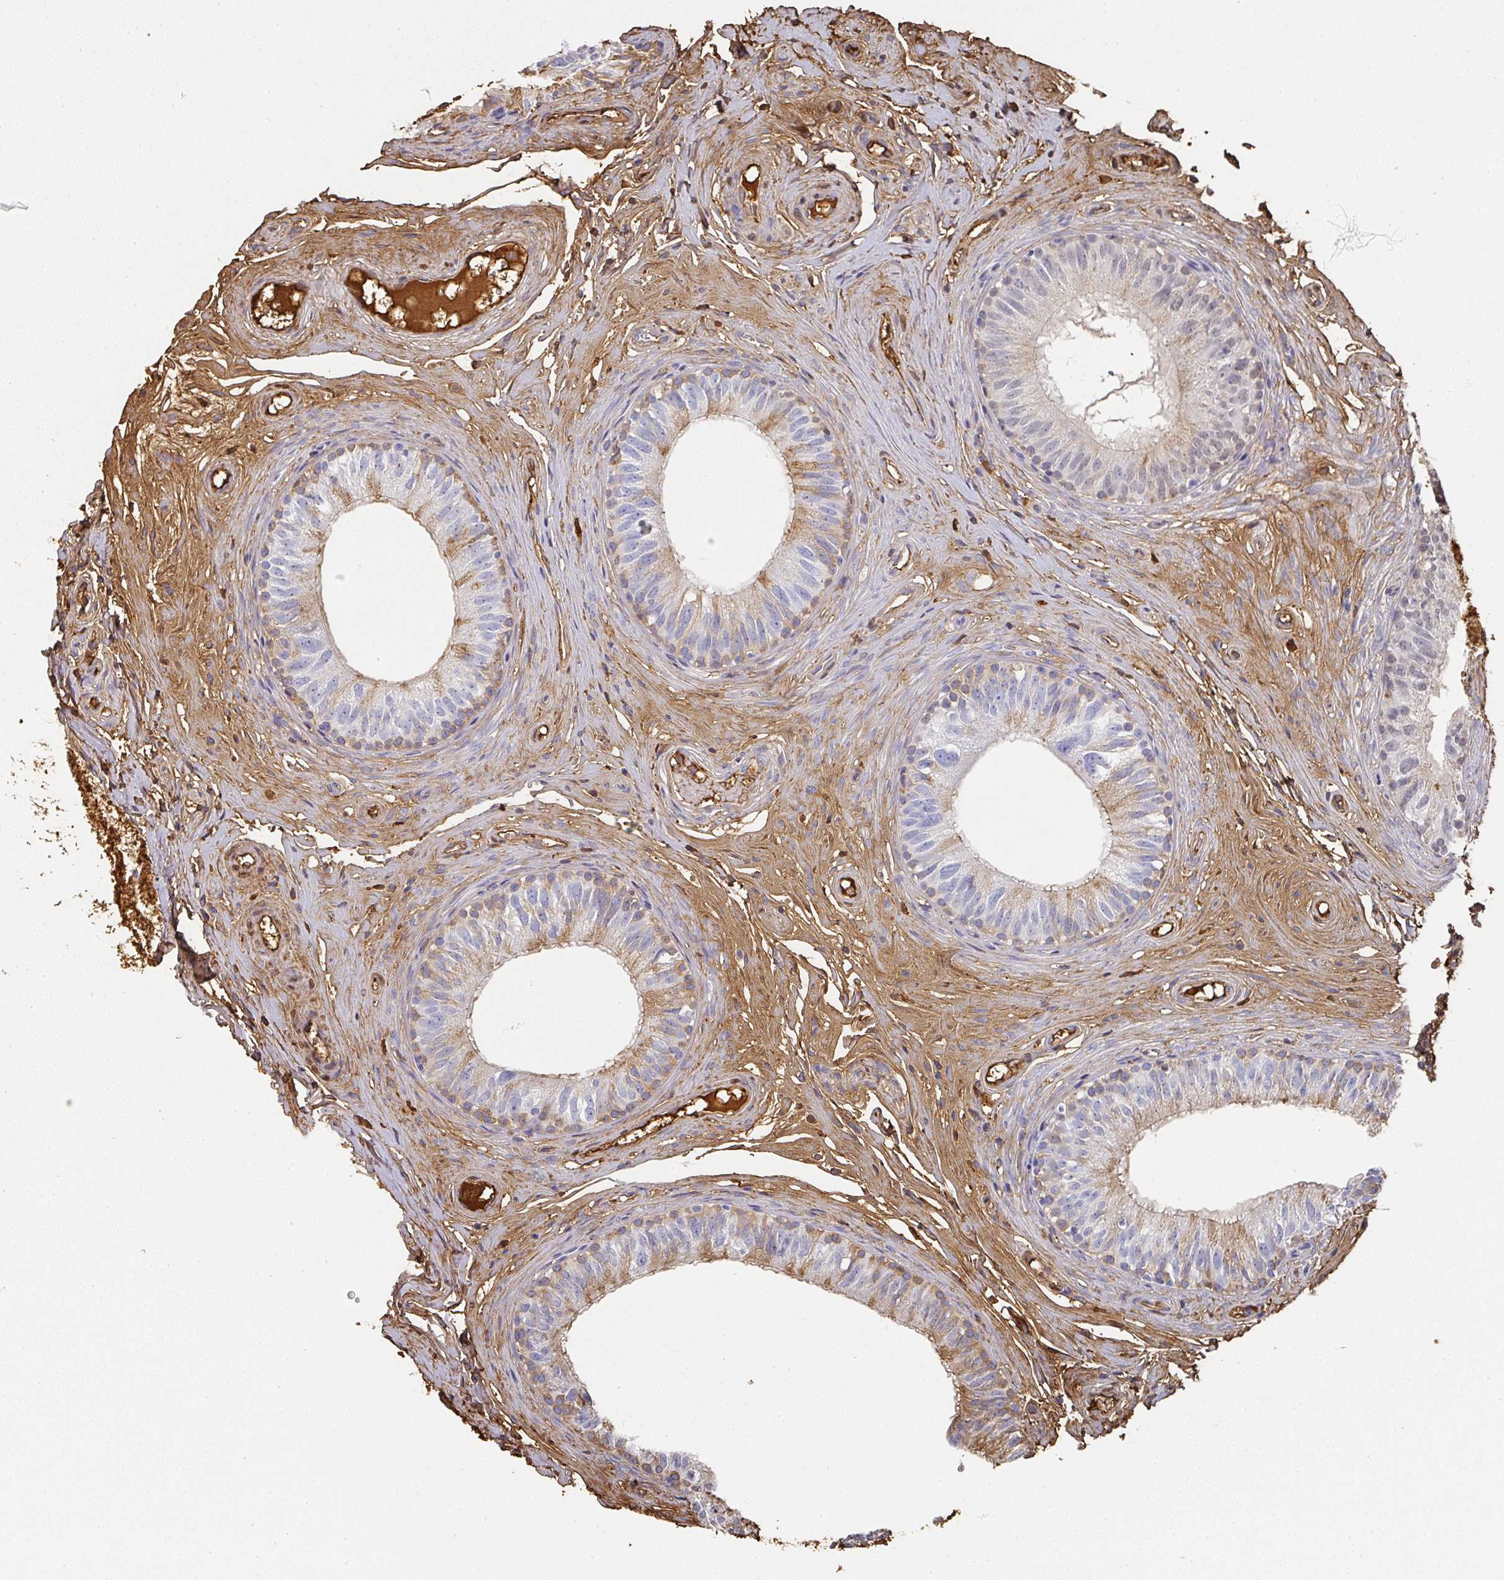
{"staining": {"intensity": "moderate", "quantity": "25%-75%", "location": "cytoplasmic/membranous,nuclear"}, "tissue": "epididymis", "cell_type": "Glandular cells", "image_type": "normal", "snomed": [{"axis": "morphology", "description": "Normal tissue, NOS"}, {"axis": "morphology", "description": "Seminoma, NOS"}, {"axis": "topography", "description": "Testis"}, {"axis": "topography", "description": "Epididymis"}], "caption": "The immunohistochemical stain highlights moderate cytoplasmic/membranous,nuclear expression in glandular cells of unremarkable epididymis. (Stains: DAB in brown, nuclei in blue, Microscopy: brightfield microscopy at high magnification).", "gene": "ALB", "patient": {"sex": "male", "age": 45}}